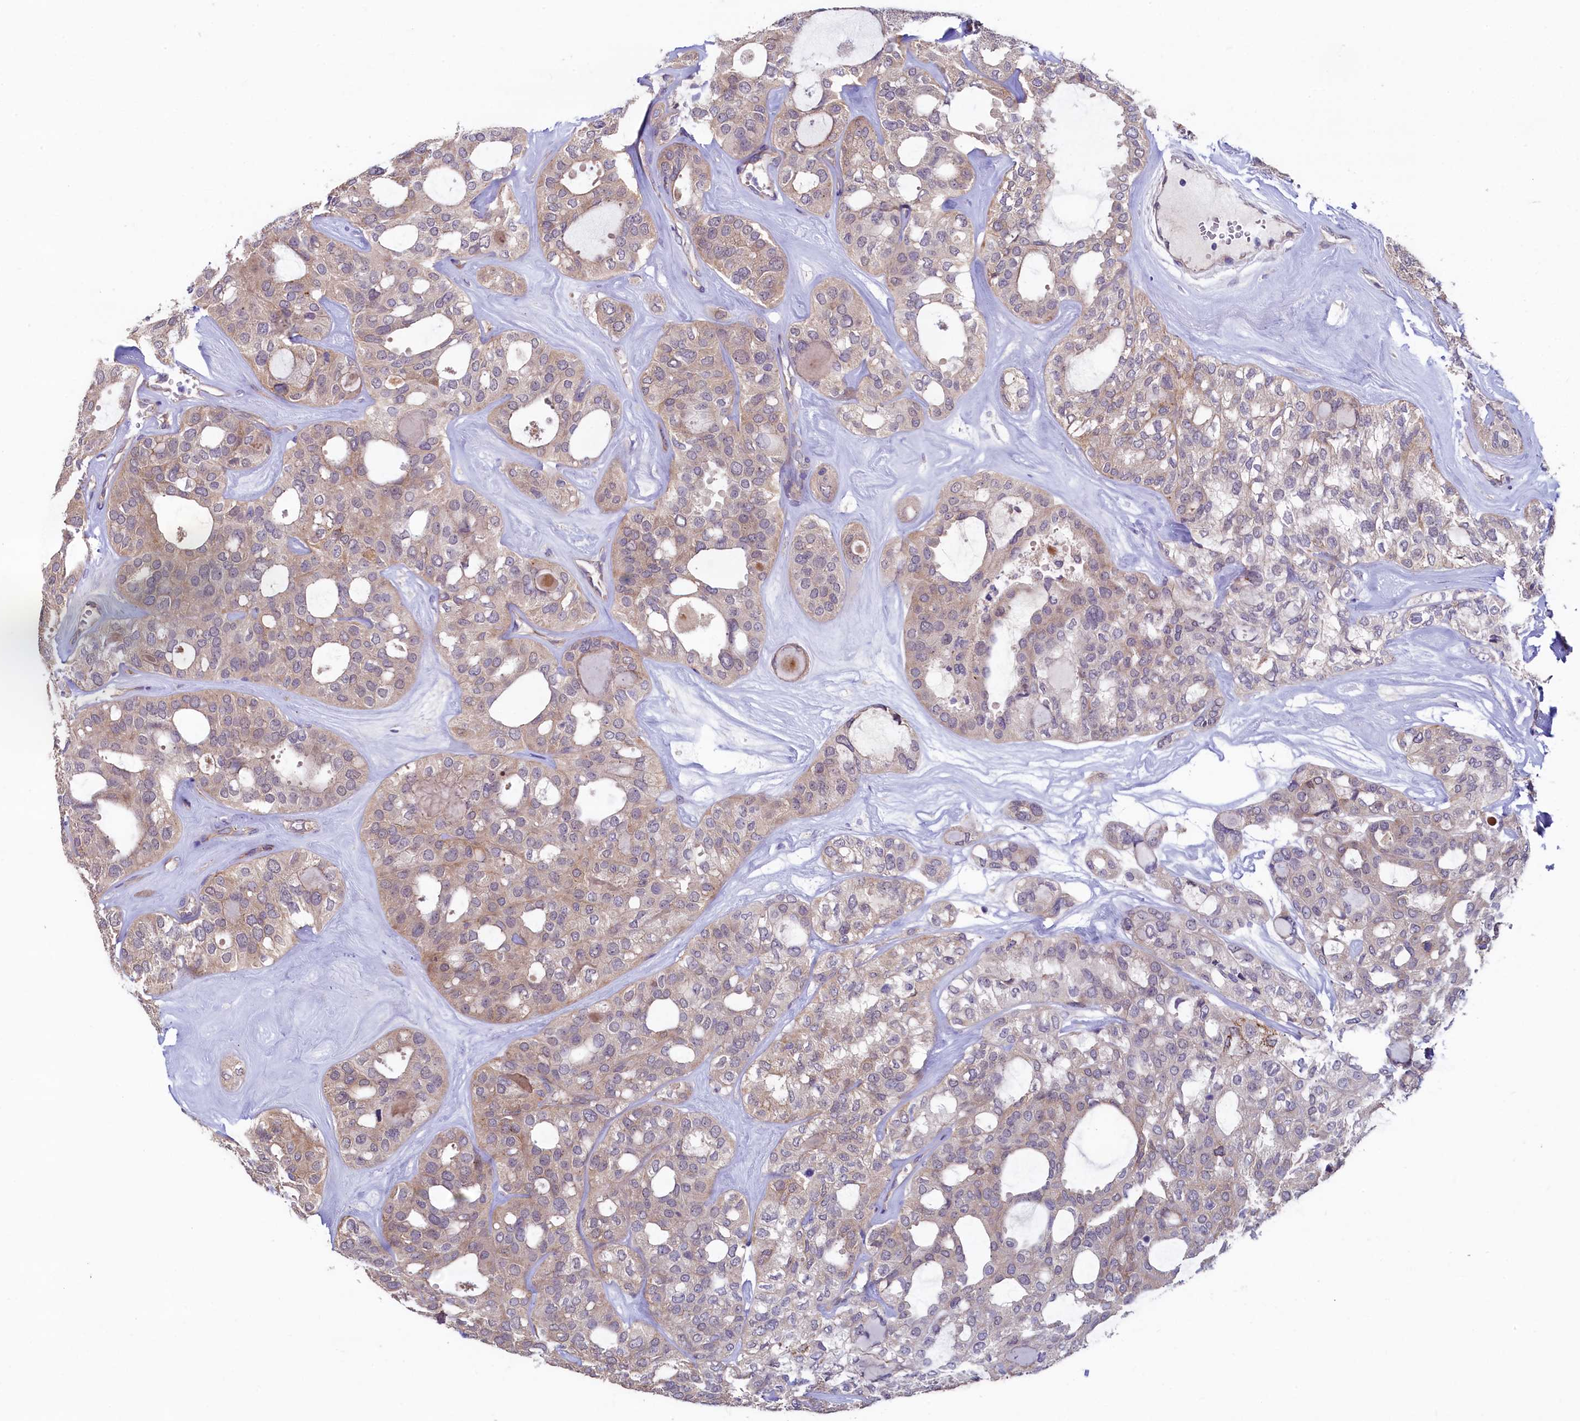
{"staining": {"intensity": "weak", "quantity": "25%-75%", "location": "cytoplasmic/membranous"}, "tissue": "thyroid cancer", "cell_type": "Tumor cells", "image_type": "cancer", "snomed": [{"axis": "morphology", "description": "Follicular adenoma carcinoma, NOS"}, {"axis": "topography", "description": "Thyroid gland"}], "caption": "Immunohistochemical staining of thyroid follicular adenoma carcinoma reveals weak cytoplasmic/membranous protein staining in about 25%-75% of tumor cells.", "gene": "SPATA2L", "patient": {"sex": "male", "age": 75}}